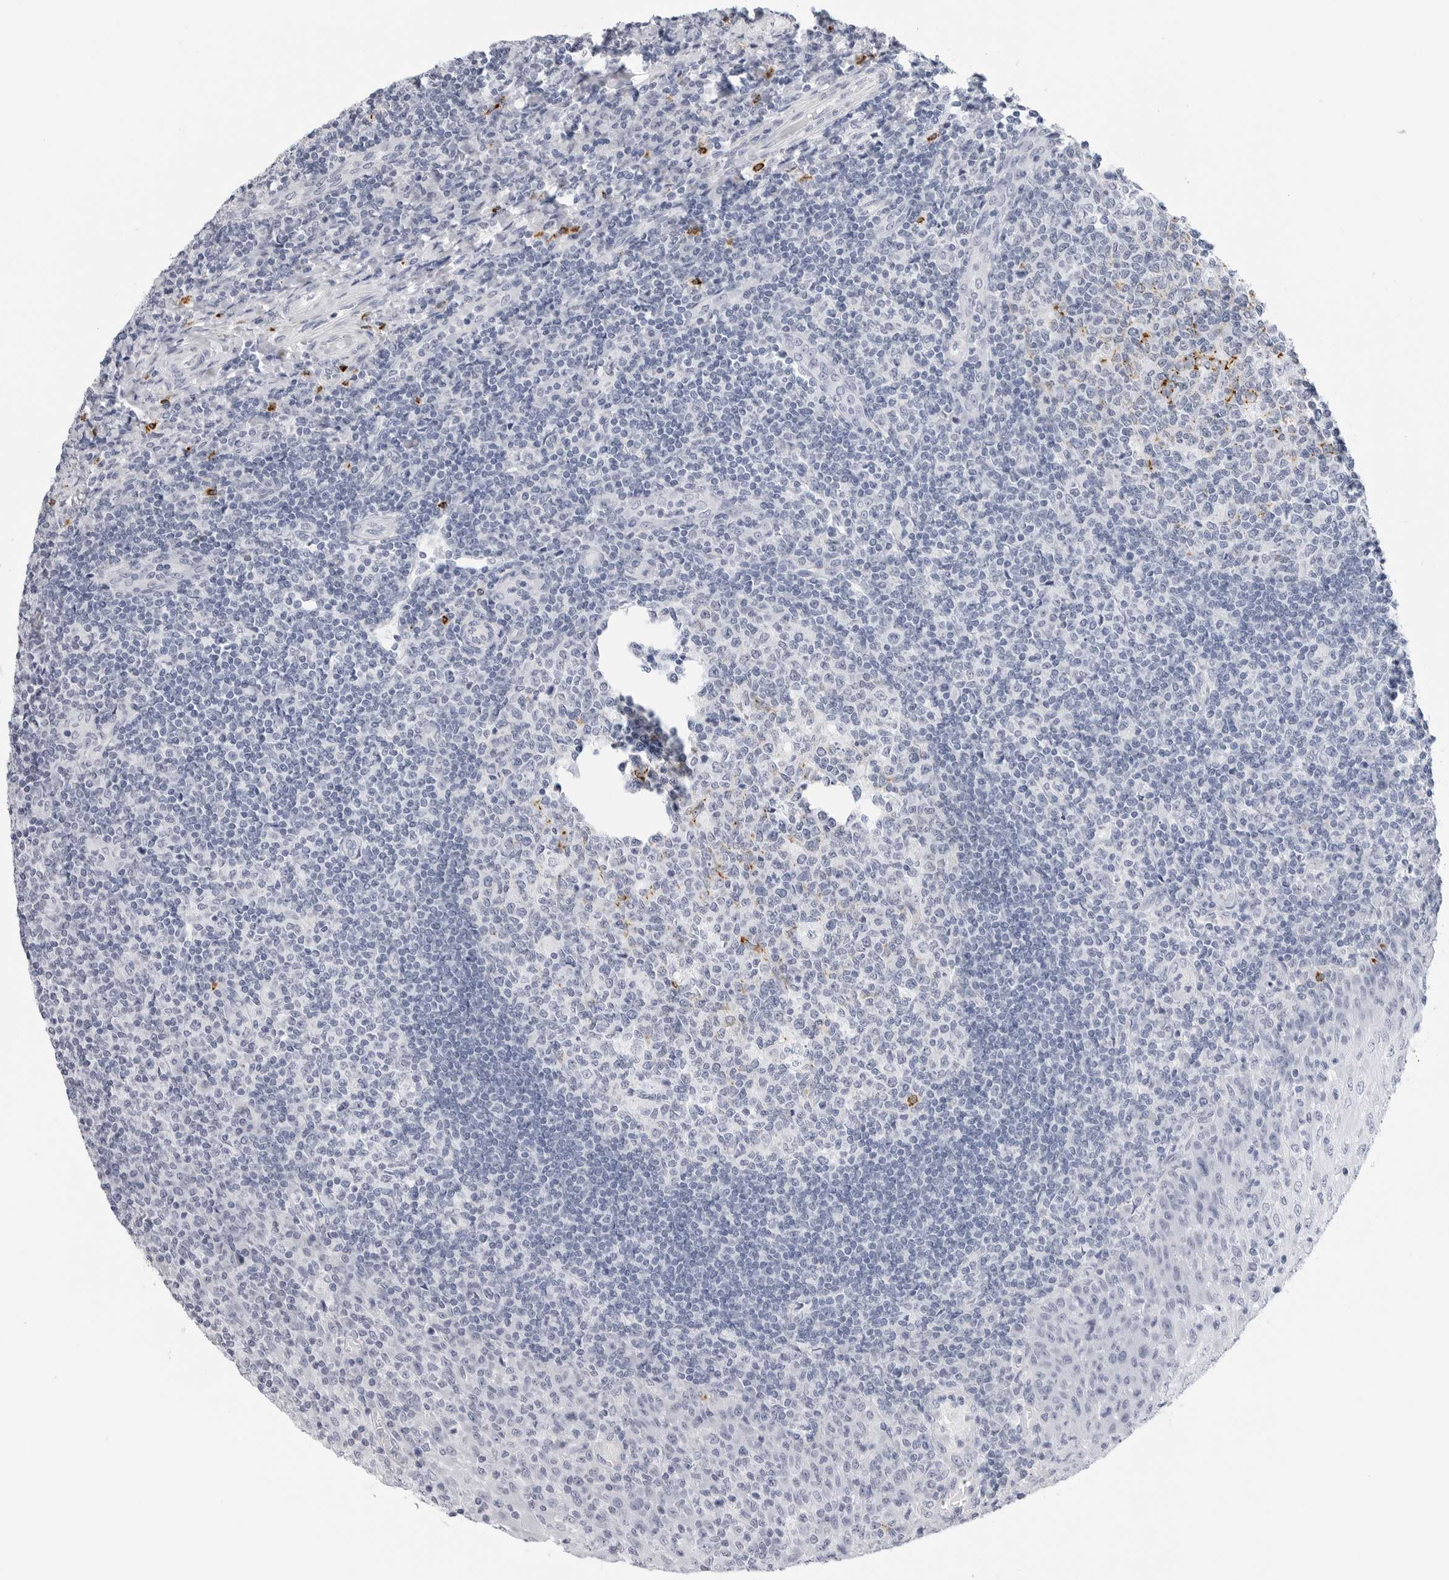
{"staining": {"intensity": "moderate", "quantity": "<25%", "location": "cytoplasmic/membranous"}, "tissue": "tonsil", "cell_type": "Germinal center cells", "image_type": "normal", "snomed": [{"axis": "morphology", "description": "Normal tissue, NOS"}, {"axis": "topography", "description": "Tonsil"}], "caption": "Protein staining by IHC reveals moderate cytoplasmic/membranous staining in approximately <25% of germinal center cells in normal tonsil. (Stains: DAB (3,3'-diaminobenzidine) in brown, nuclei in blue, Microscopy: brightfield microscopy at high magnification).", "gene": "HSPB7", "patient": {"sex": "female", "age": 19}}